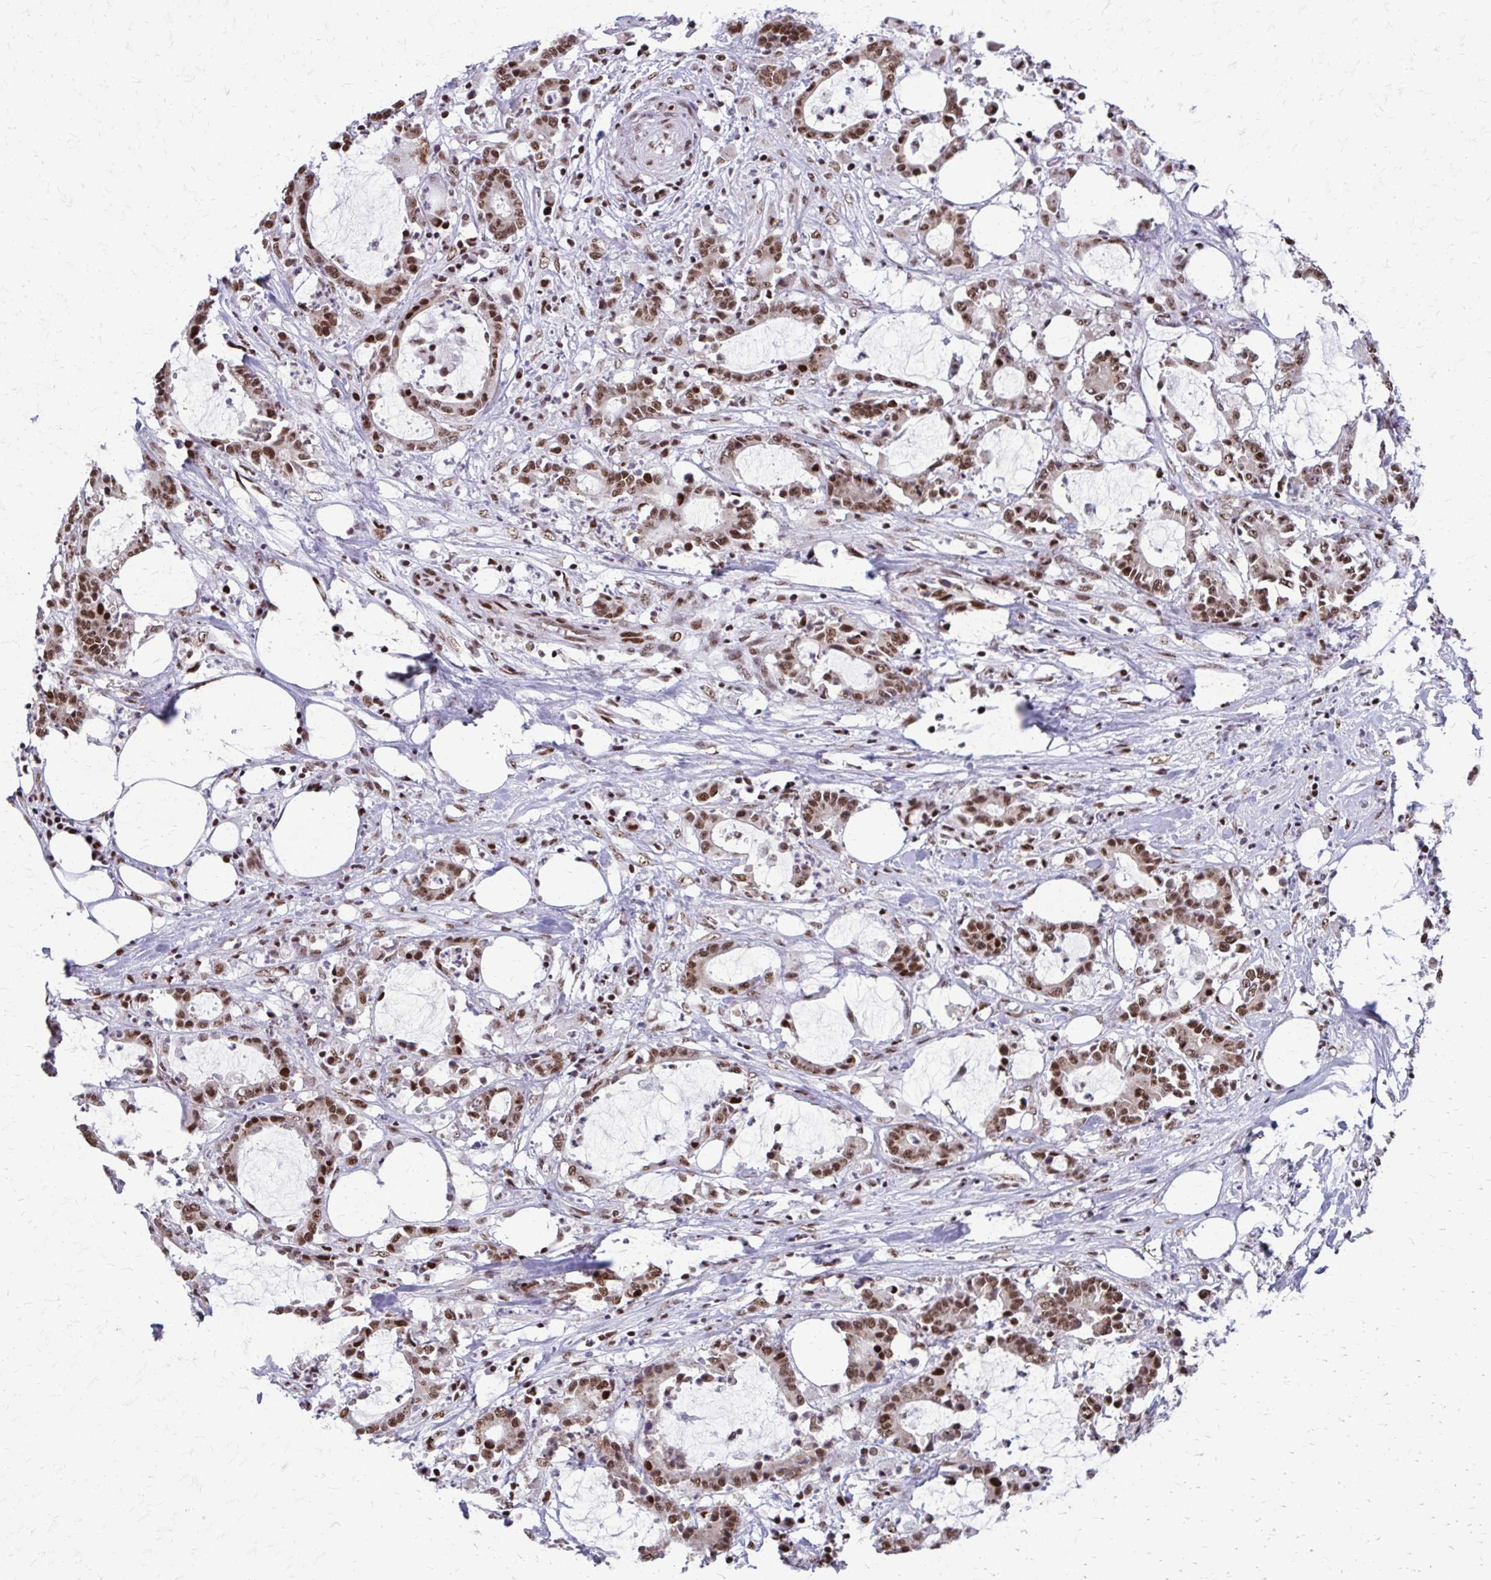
{"staining": {"intensity": "strong", "quantity": ">75%", "location": "nuclear"}, "tissue": "stomach cancer", "cell_type": "Tumor cells", "image_type": "cancer", "snomed": [{"axis": "morphology", "description": "Adenocarcinoma, NOS"}, {"axis": "topography", "description": "Stomach, upper"}], "caption": "This is an image of immunohistochemistry (IHC) staining of adenocarcinoma (stomach), which shows strong positivity in the nuclear of tumor cells.", "gene": "SS18", "patient": {"sex": "male", "age": 68}}